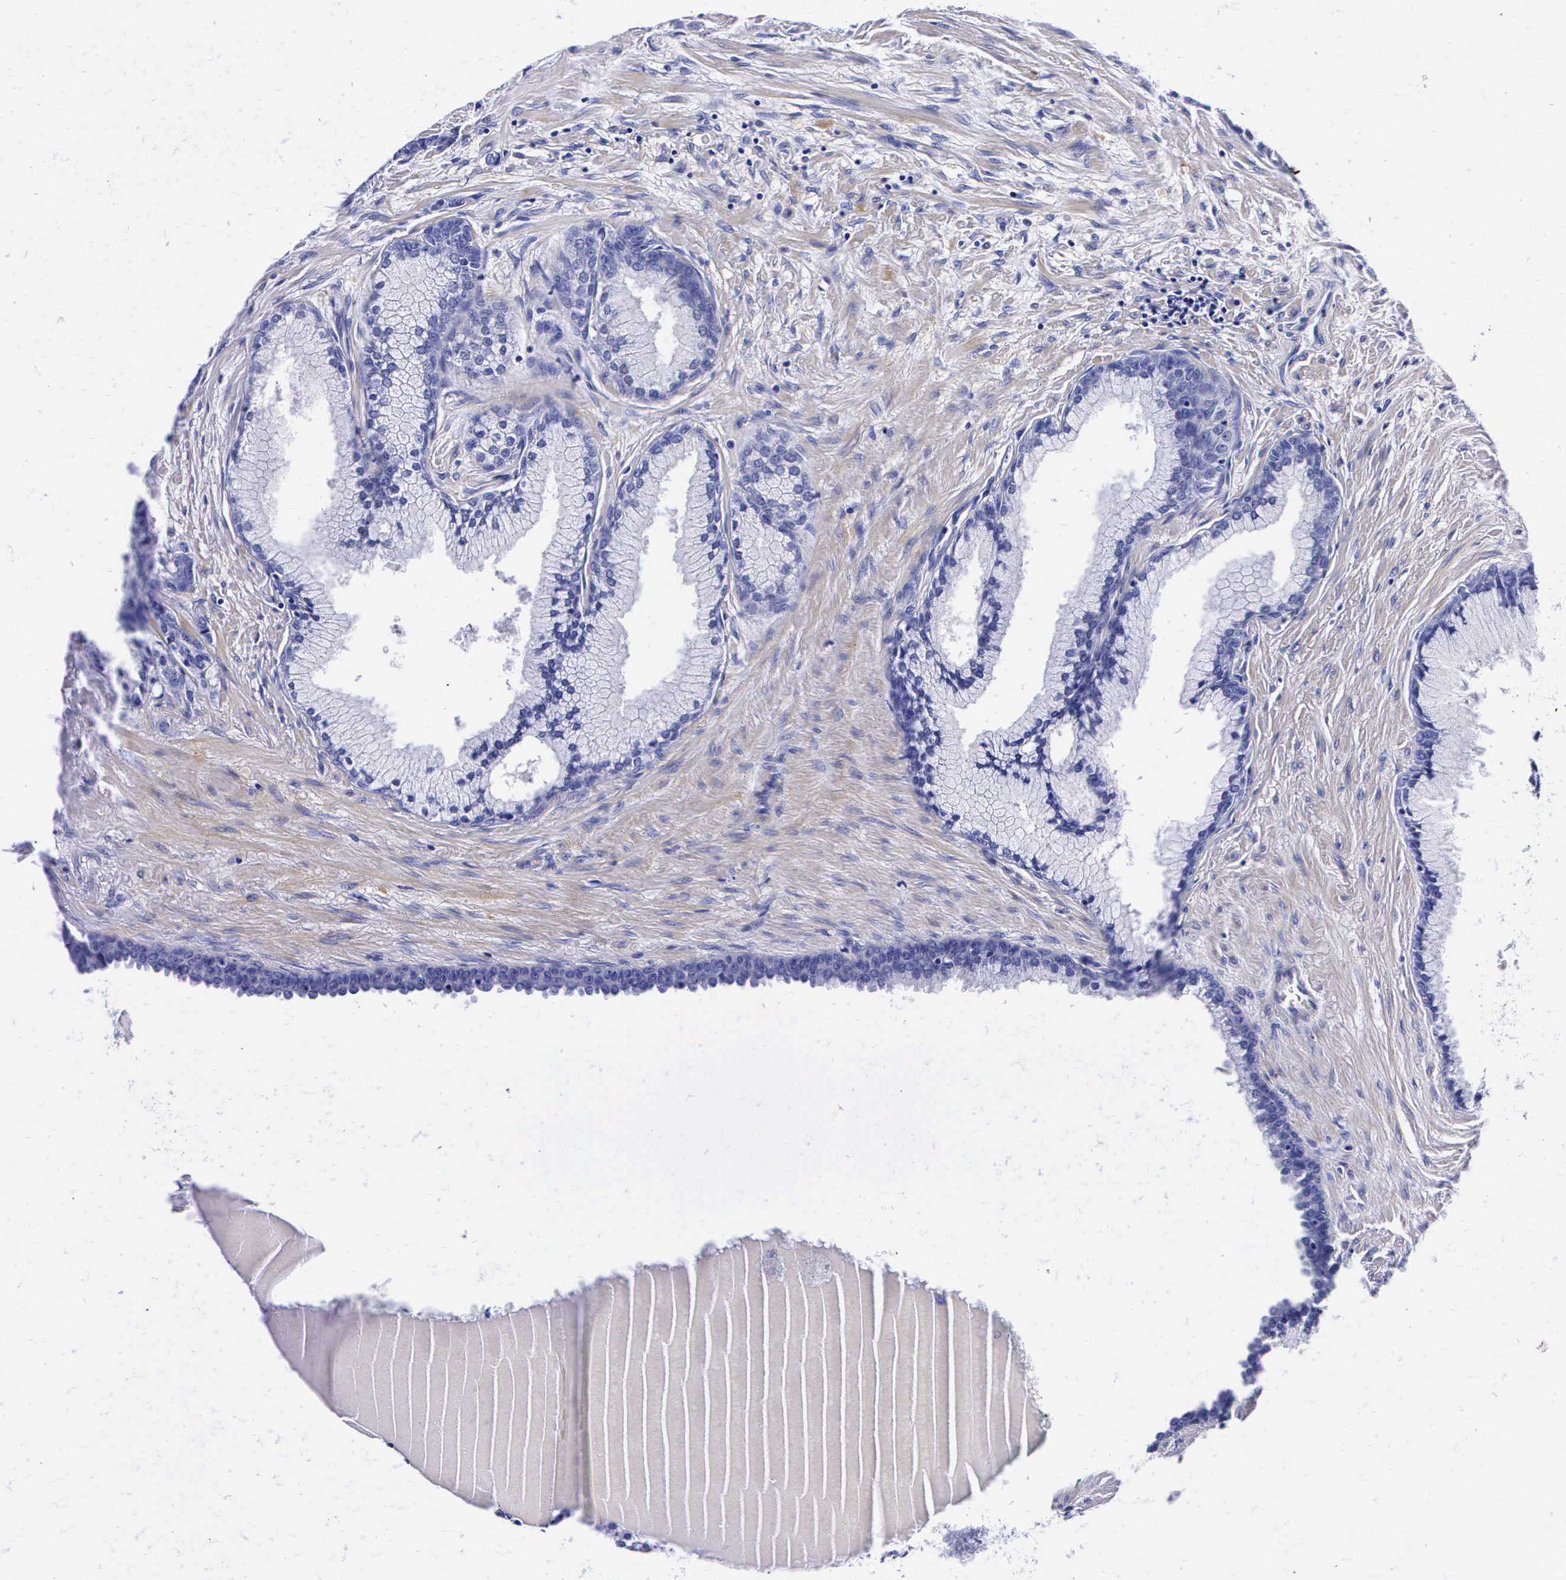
{"staining": {"intensity": "negative", "quantity": "none", "location": "none"}, "tissue": "prostate cancer", "cell_type": "Tumor cells", "image_type": "cancer", "snomed": [{"axis": "morphology", "description": "Adenocarcinoma, High grade"}, {"axis": "topography", "description": "Prostate"}], "caption": "IHC micrograph of neoplastic tissue: human prostate cancer stained with DAB (3,3'-diaminobenzidine) demonstrates no significant protein positivity in tumor cells.", "gene": "ENO2", "patient": {"sex": "male", "age": 64}}